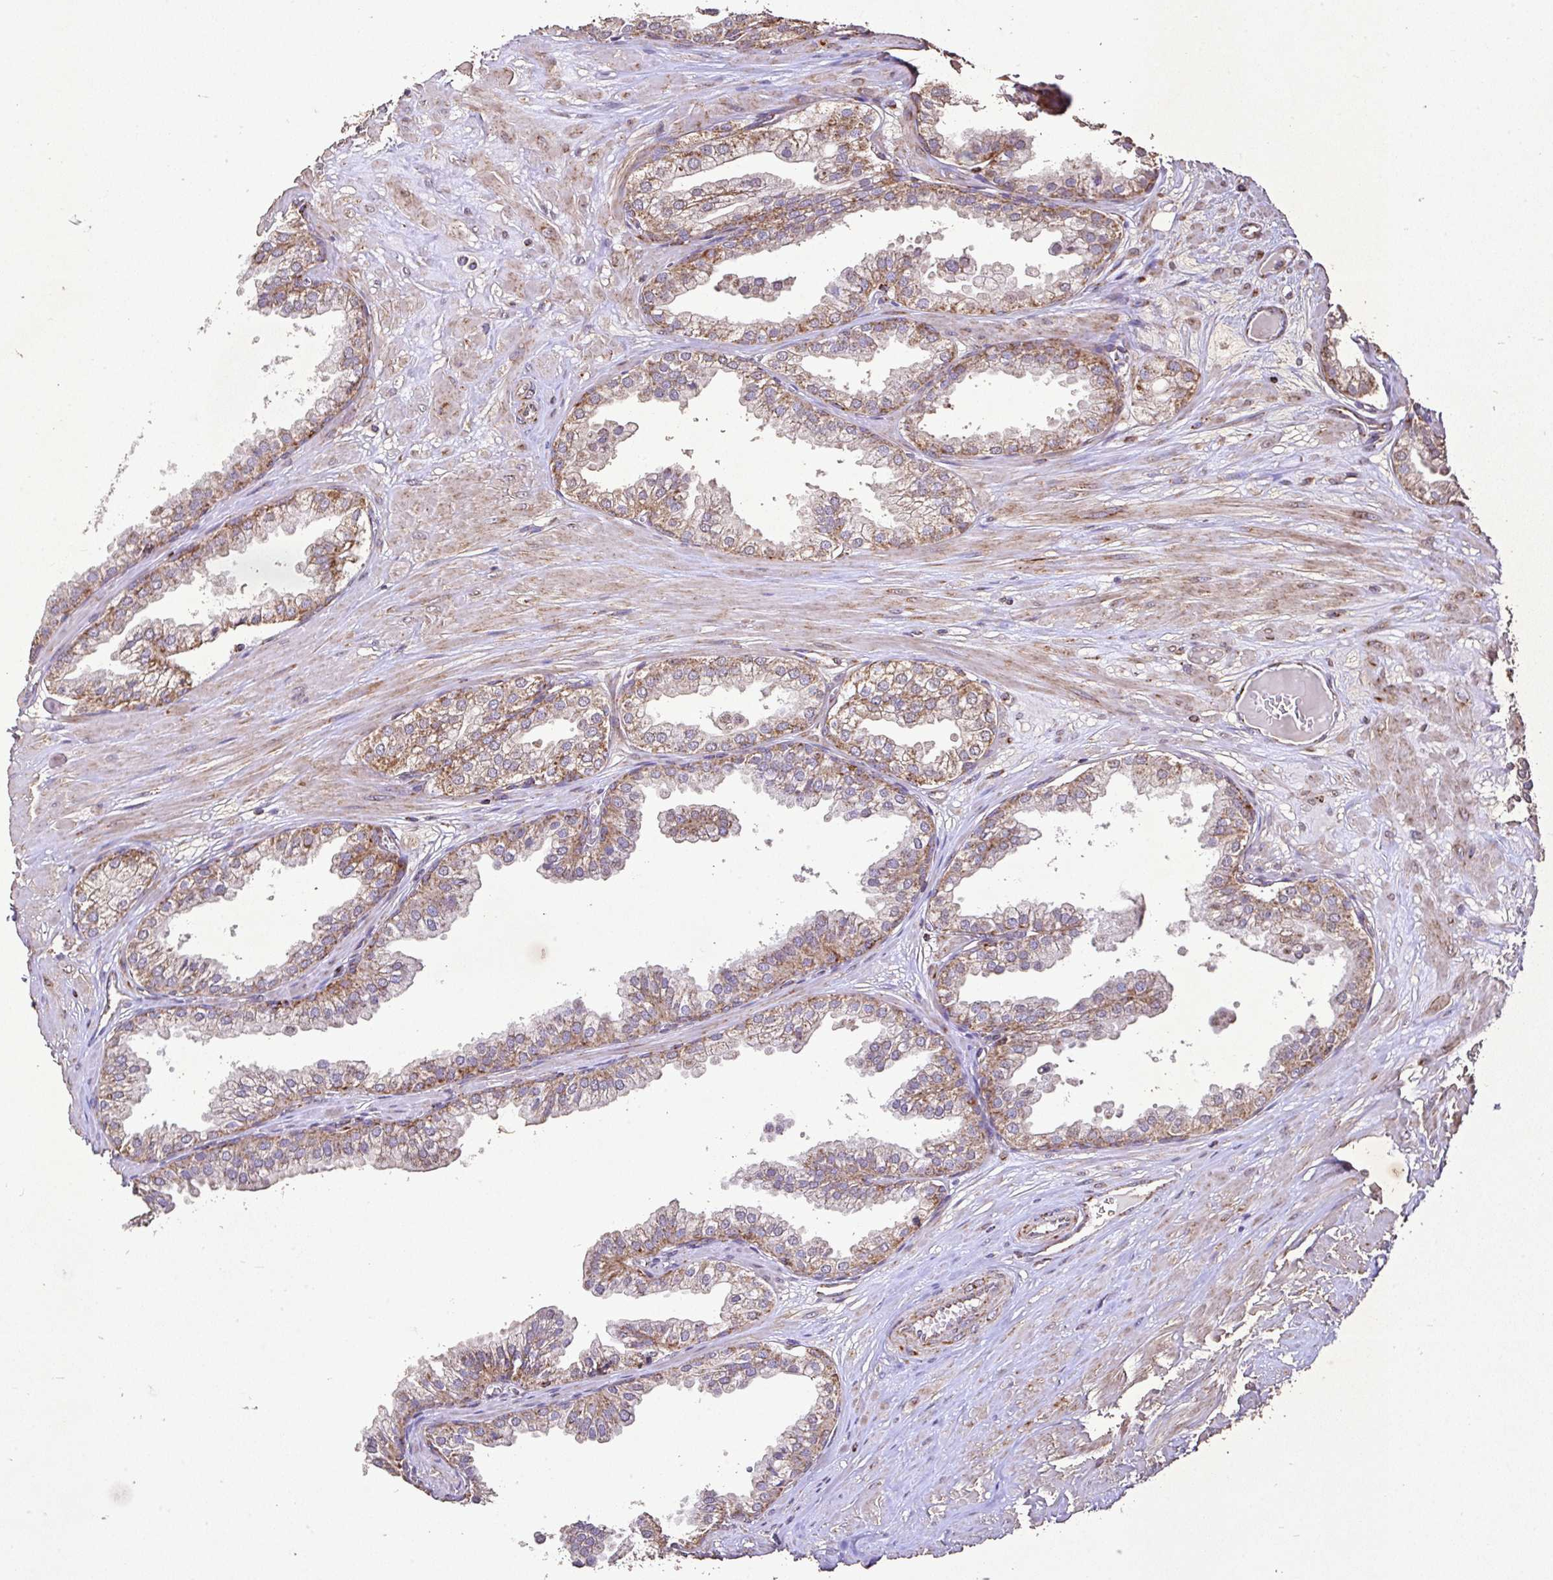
{"staining": {"intensity": "moderate", "quantity": "25%-75%", "location": "cytoplasmic/membranous"}, "tissue": "prostate", "cell_type": "Glandular cells", "image_type": "normal", "snomed": [{"axis": "morphology", "description": "Normal tissue, NOS"}, {"axis": "topography", "description": "Prostate"}, {"axis": "topography", "description": "Peripheral nerve tissue"}], "caption": "Protein staining exhibits moderate cytoplasmic/membranous positivity in approximately 25%-75% of glandular cells in normal prostate. The staining was performed using DAB to visualize the protein expression in brown, while the nuclei were stained in blue with hematoxylin (Magnification: 20x).", "gene": "AGK", "patient": {"sex": "male", "age": 55}}